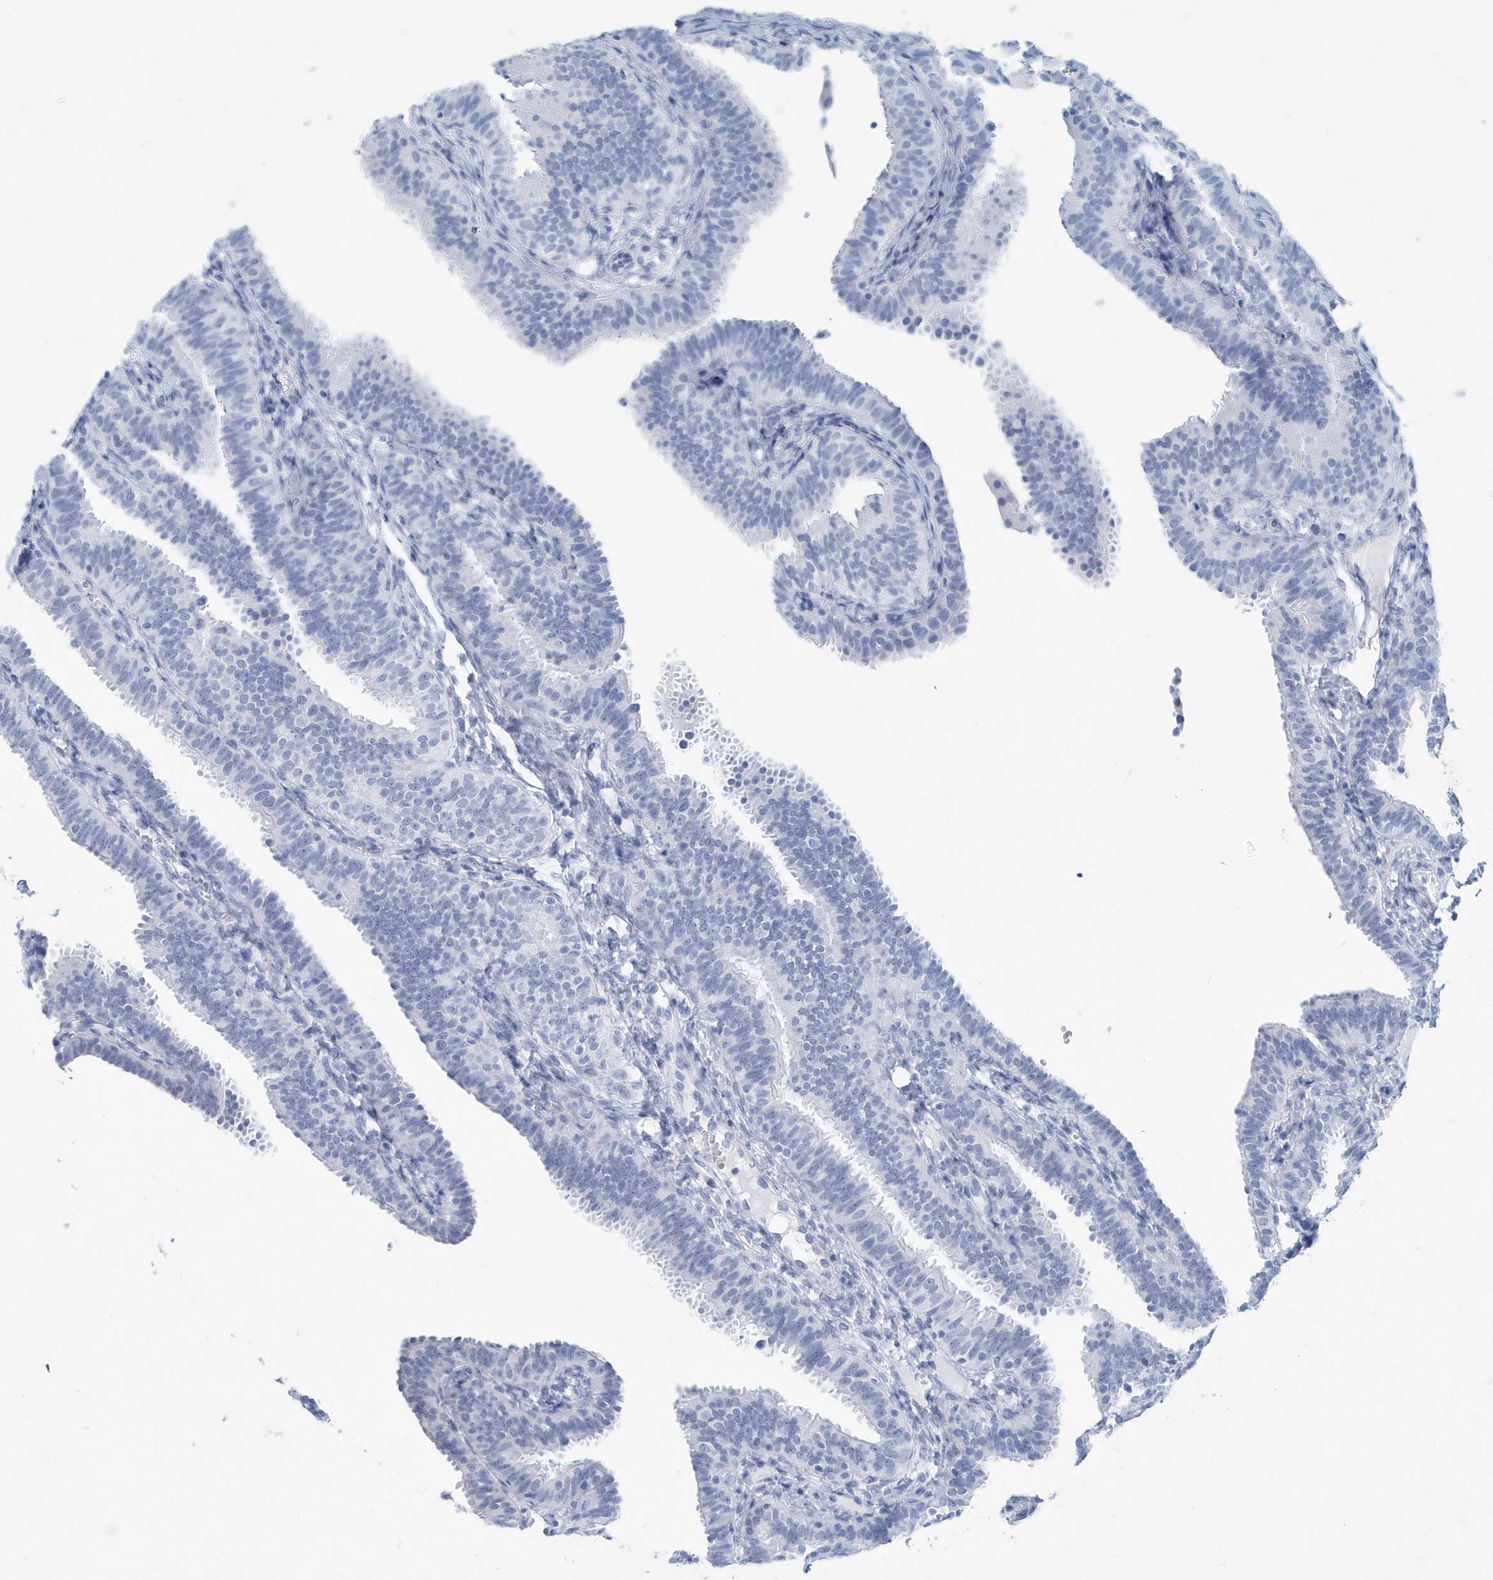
{"staining": {"intensity": "negative", "quantity": "none", "location": "none"}, "tissue": "fallopian tube", "cell_type": "Glandular cells", "image_type": "normal", "snomed": [{"axis": "morphology", "description": "Normal tissue, NOS"}, {"axis": "topography", "description": "Fallopian tube"}], "caption": "Immunohistochemistry photomicrograph of normal fallopian tube: fallopian tube stained with DAB displays no significant protein staining in glandular cells. (Brightfield microscopy of DAB immunohistochemistry at high magnification).", "gene": "PTPRO", "patient": {"sex": "female", "age": 35}}